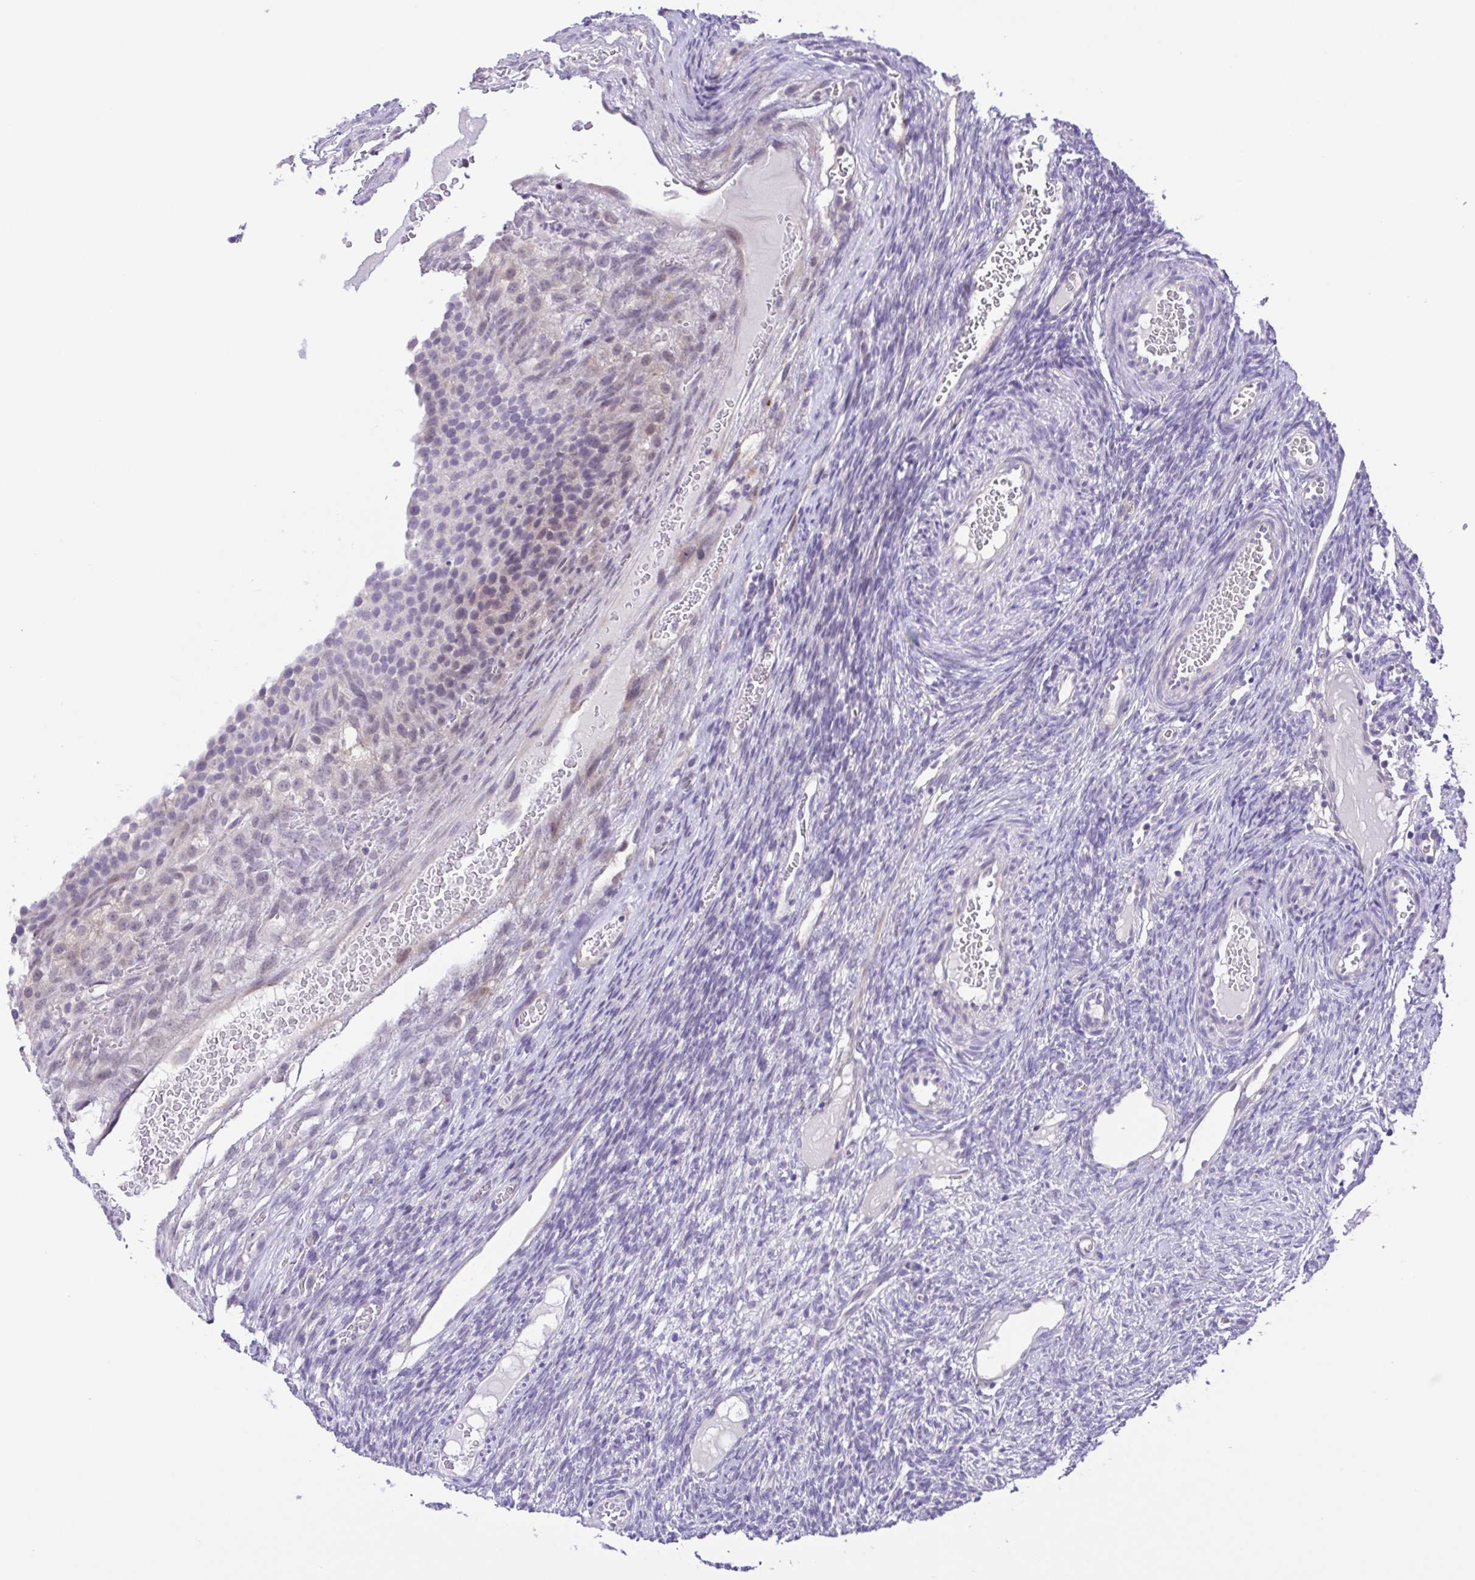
{"staining": {"intensity": "negative", "quantity": "none", "location": "none"}, "tissue": "ovary", "cell_type": "Follicle cells", "image_type": "normal", "snomed": [{"axis": "morphology", "description": "Normal tissue, NOS"}, {"axis": "topography", "description": "Ovary"}], "caption": "The histopathology image demonstrates no significant staining in follicle cells of ovary.", "gene": "DCLK2", "patient": {"sex": "female", "age": 34}}